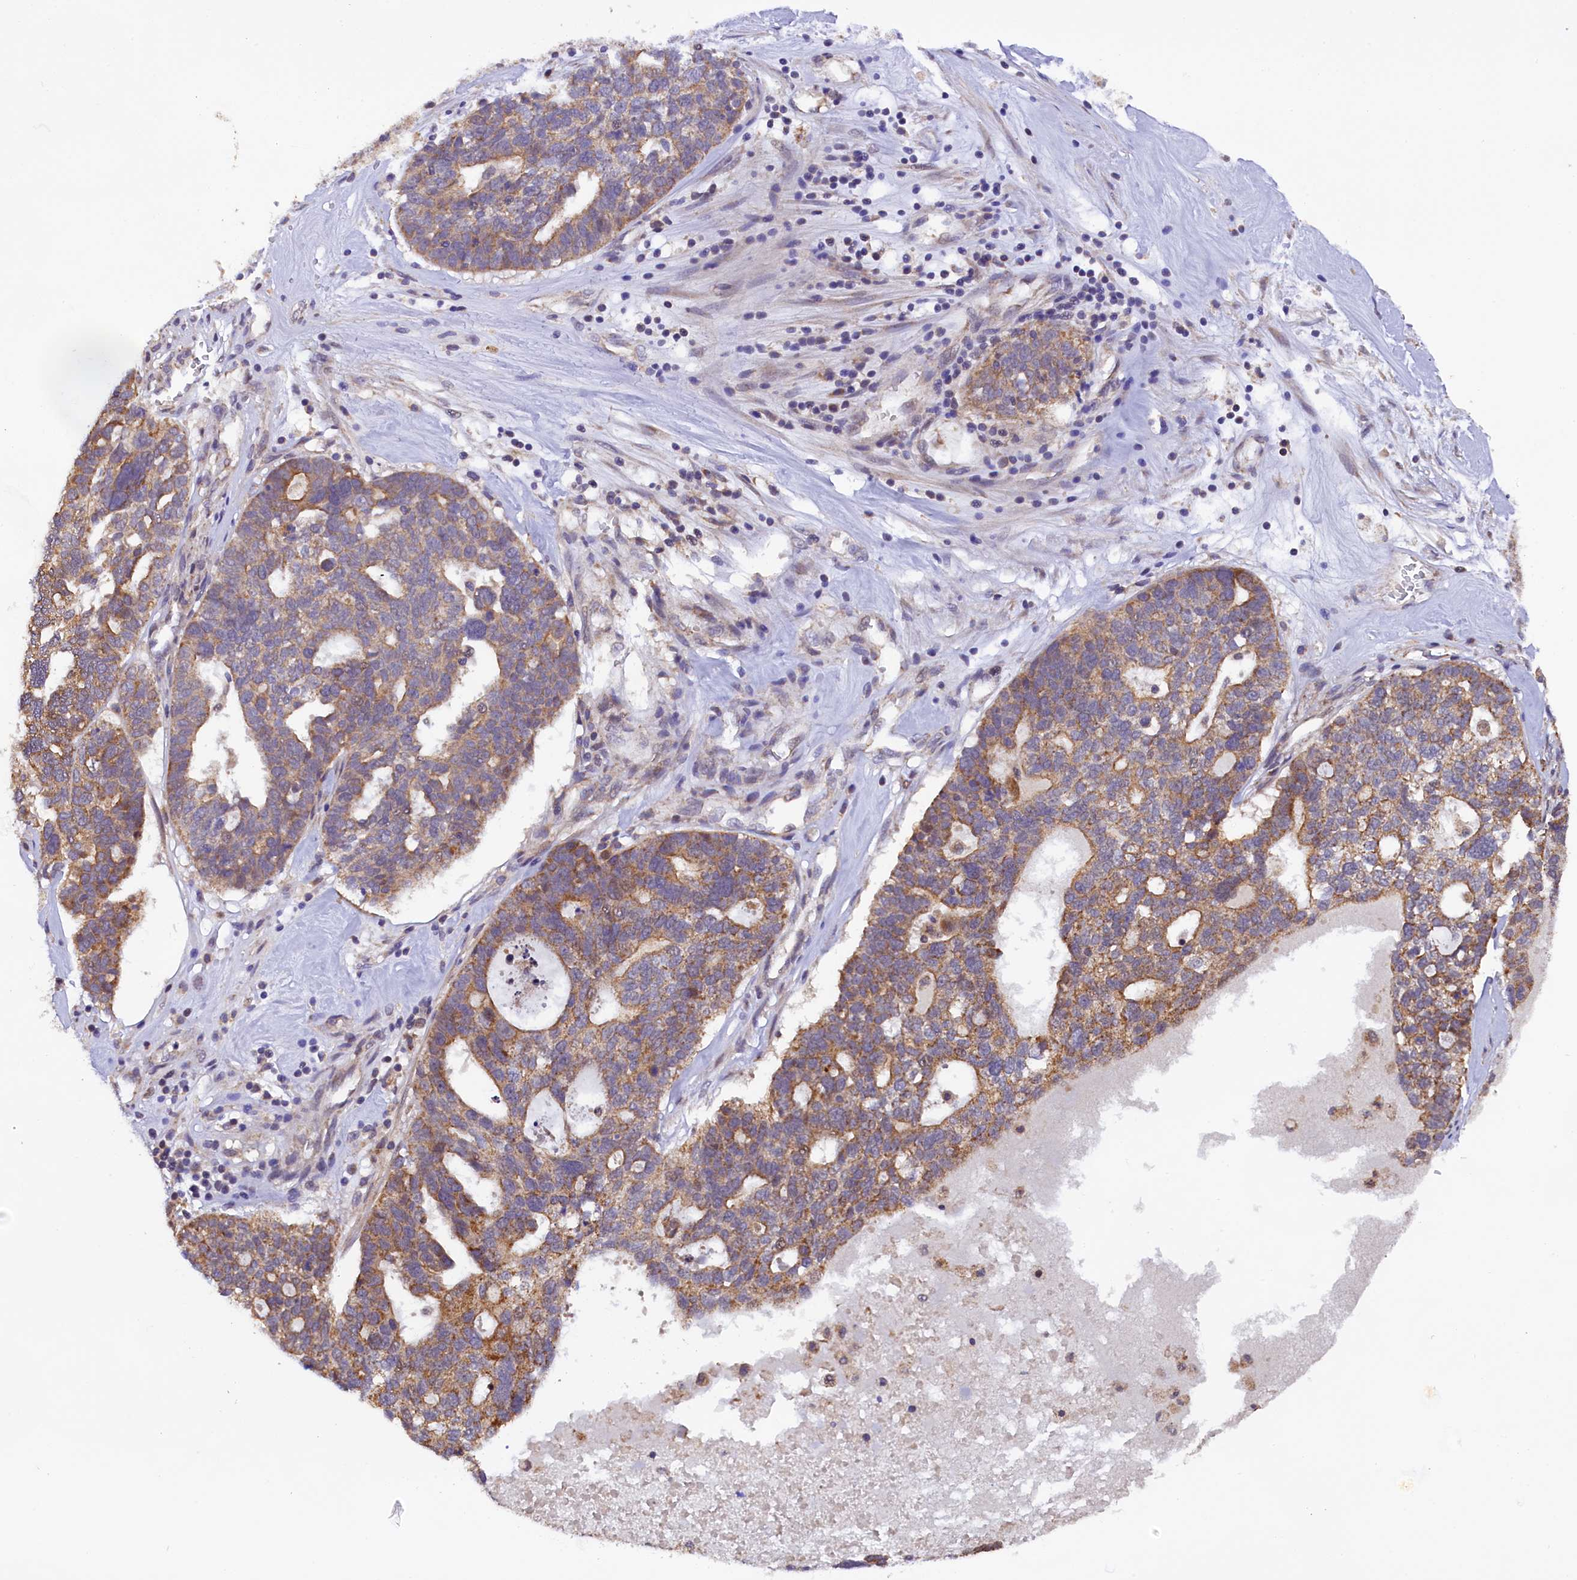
{"staining": {"intensity": "moderate", "quantity": ">75%", "location": "cytoplasmic/membranous"}, "tissue": "ovarian cancer", "cell_type": "Tumor cells", "image_type": "cancer", "snomed": [{"axis": "morphology", "description": "Cystadenocarcinoma, serous, NOS"}, {"axis": "topography", "description": "Ovary"}], "caption": "Immunohistochemical staining of human ovarian cancer (serous cystadenocarcinoma) reveals medium levels of moderate cytoplasmic/membranous protein staining in about >75% of tumor cells.", "gene": "DOHH", "patient": {"sex": "female", "age": 59}}